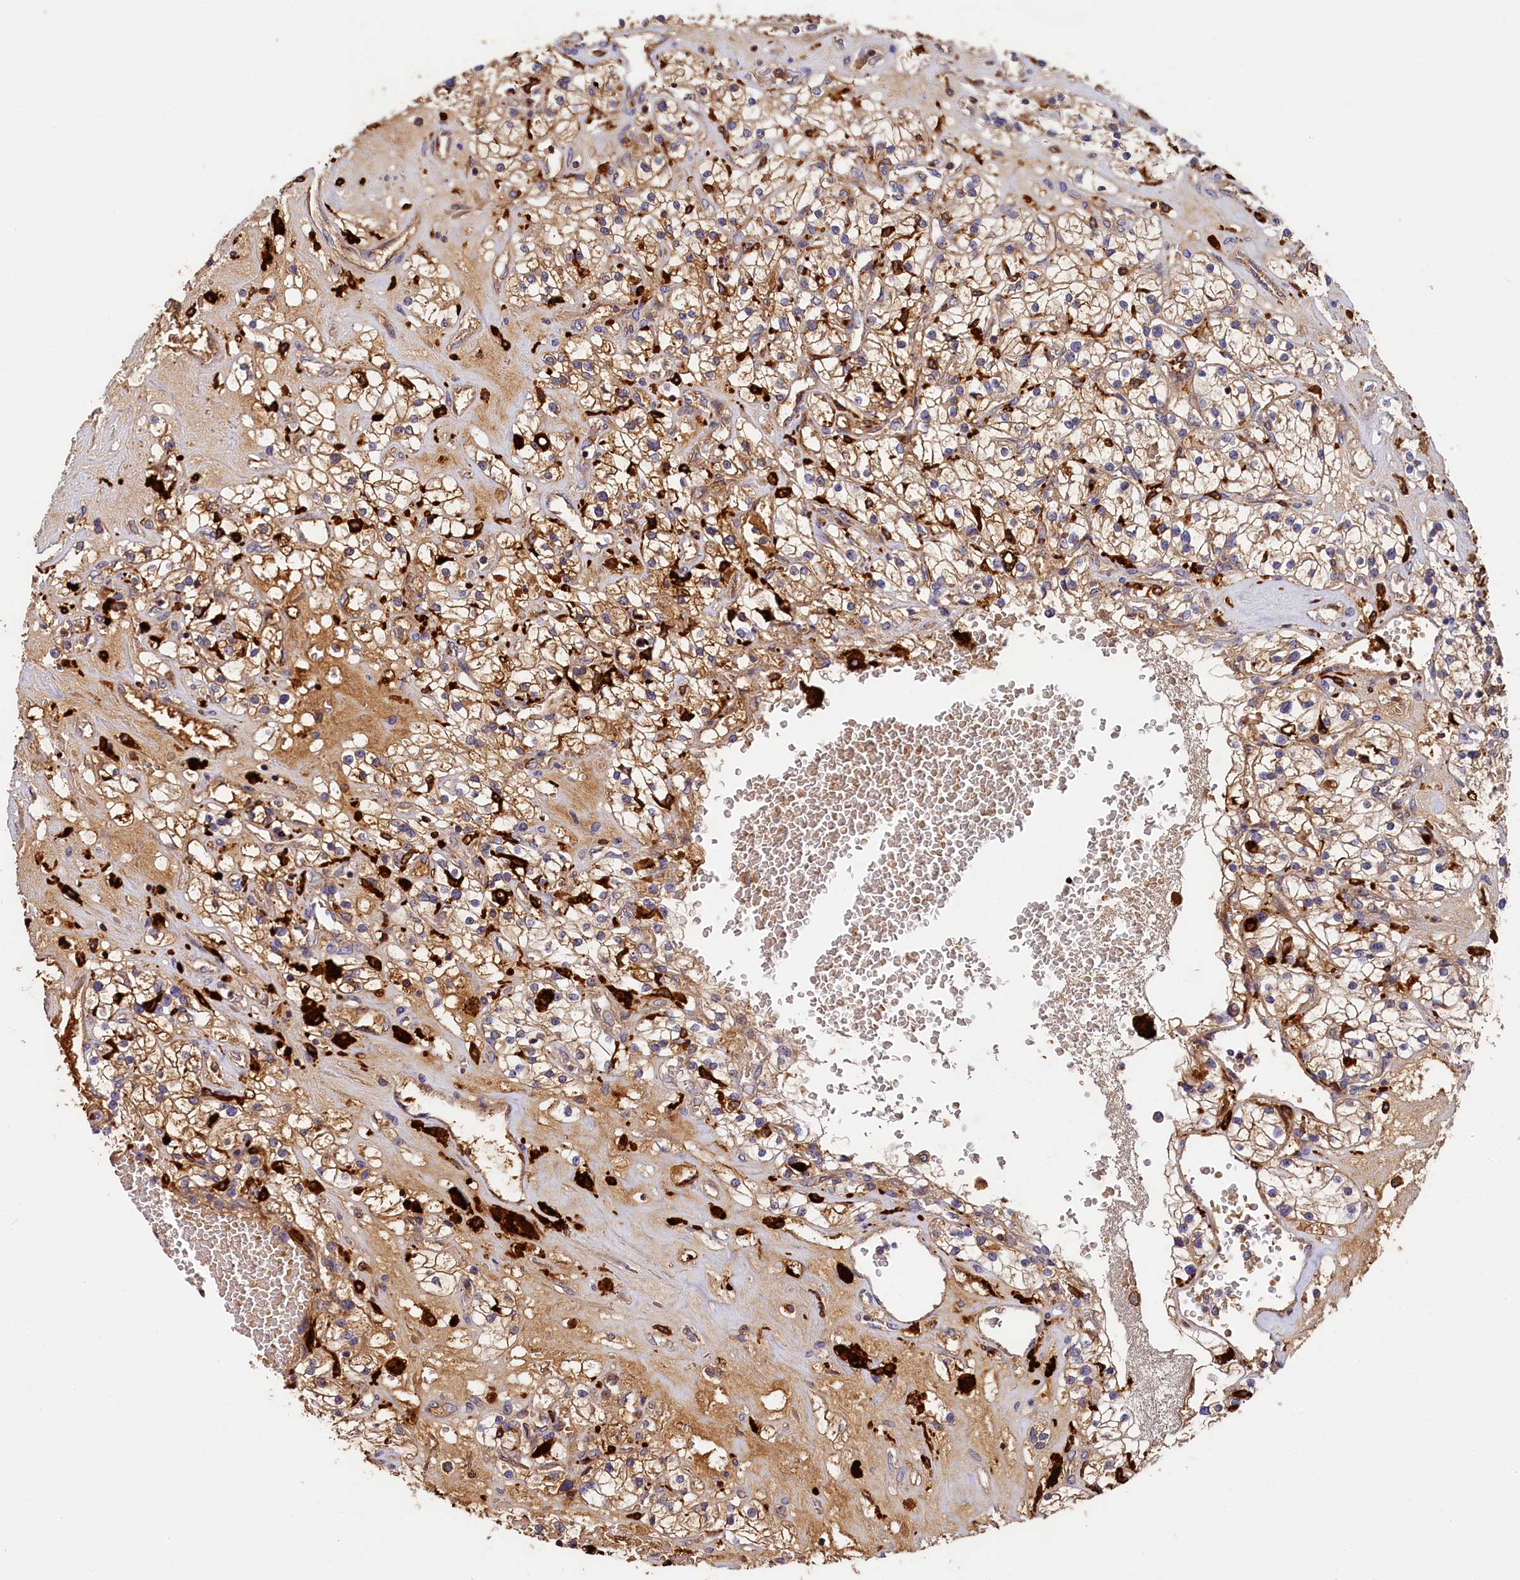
{"staining": {"intensity": "moderate", "quantity": ">75%", "location": "cytoplasmic/membranous"}, "tissue": "renal cancer", "cell_type": "Tumor cells", "image_type": "cancer", "snomed": [{"axis": "morphology", "description": "Normal tissue, NOS"}, {"axis": "morphology", "description": "Adenocarcinoma, NOS"}, {"axis": "topography", "description": "Kidney"}], "caption": "Moderate cytoplasmic/membranous expression is present in approximately >75% of tumor cells in renal cancer (adenocarcinoma).", "gene": "SEC31B", "patient": {"sex": "male", "age": 68}}